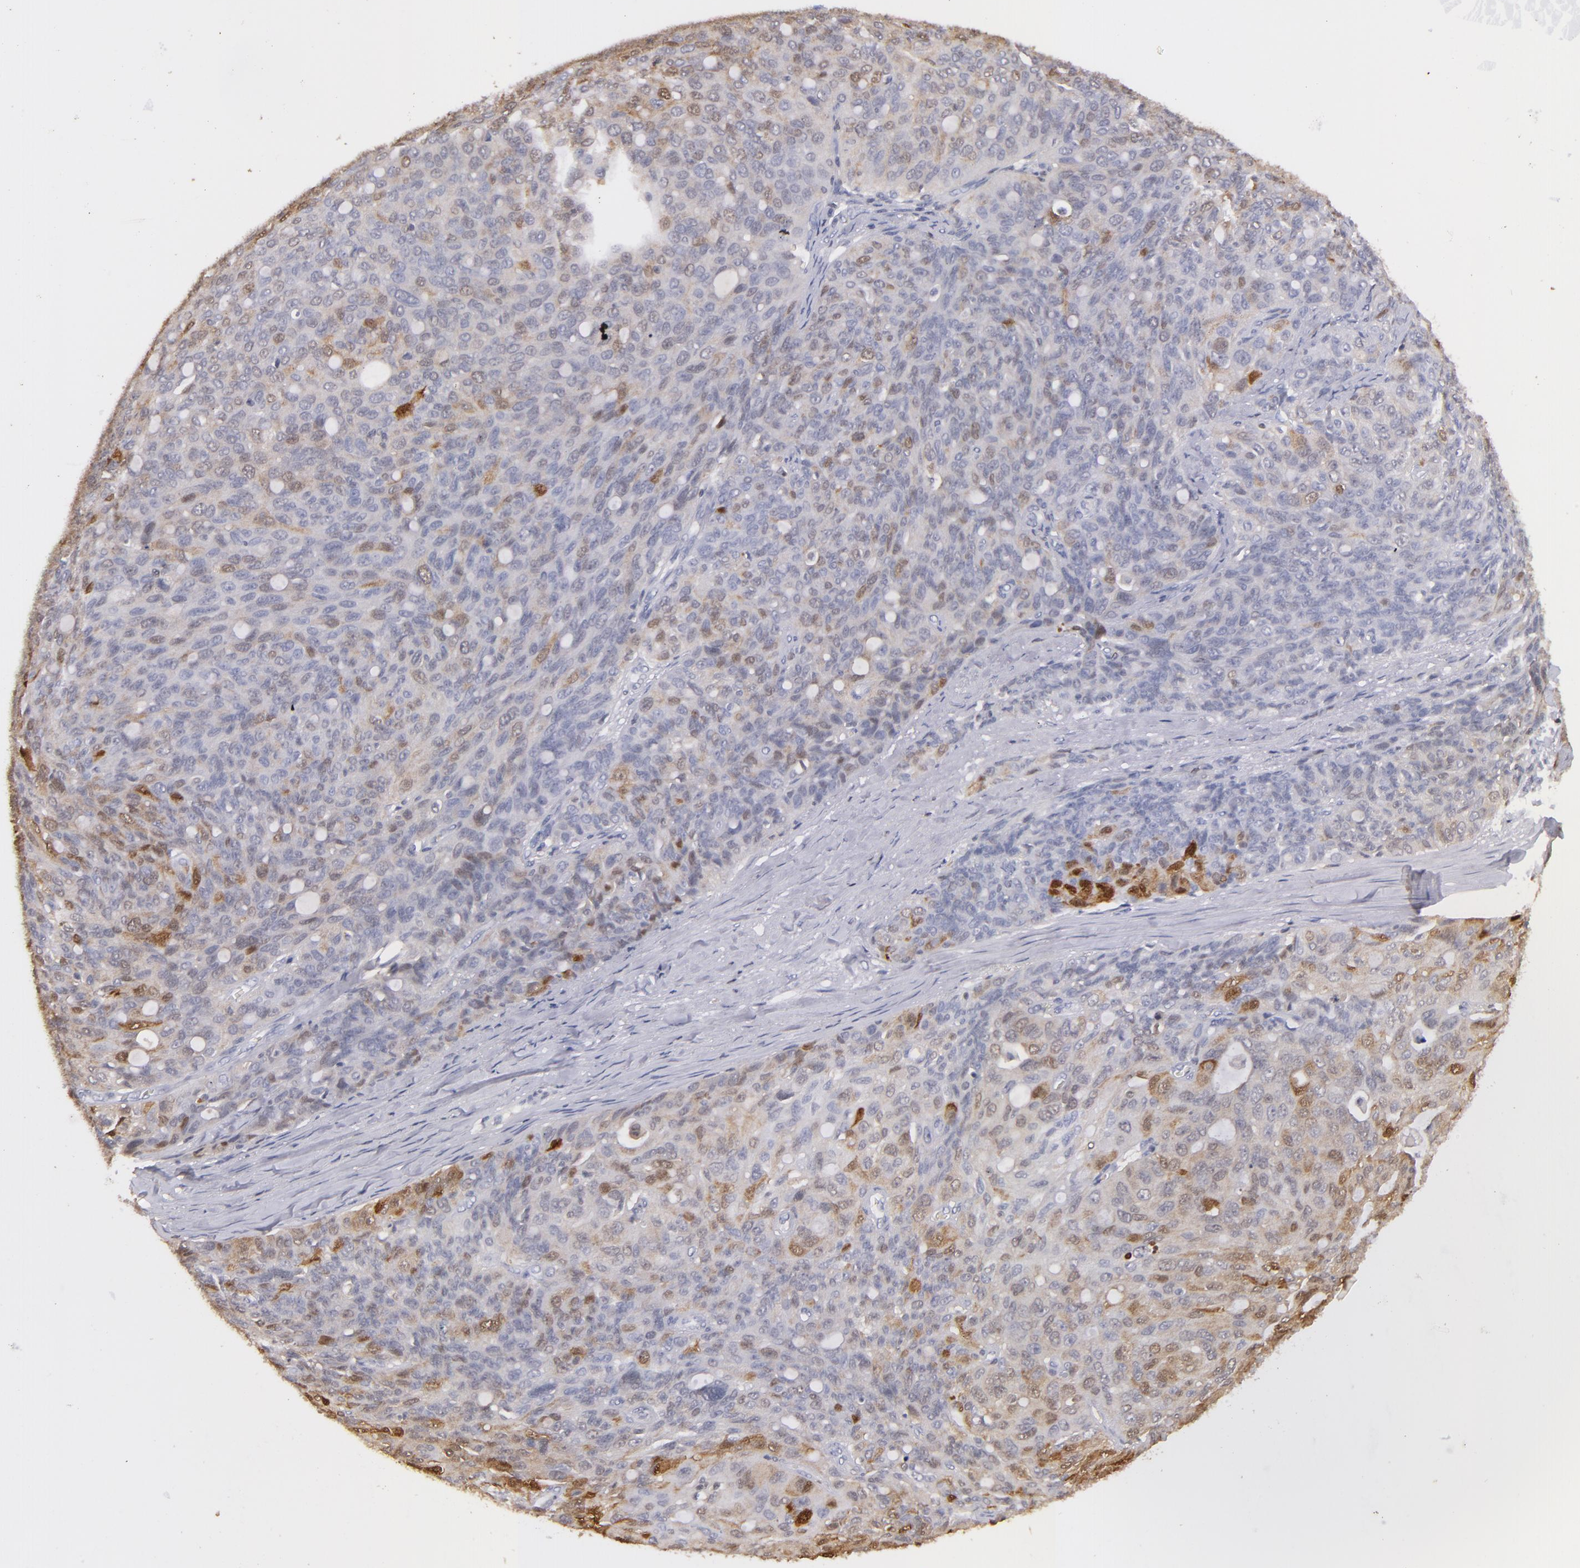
{"staining": {"intensity": "moderate", "quantity": "<25%", "location": "cytoplasmic/membranous,nuclear"}, "tissue": "ovarian cancer", "cell_type": "Tumor cells", "image_type": "cancer", "snomed": [{"axis": "morphology", "description": "Carcinoma, endometroid"}, {"axis": "topography", "description": "Ovary"}], "caption": "Tumor cells exhibit low levels of moderate cytoplasmic/membranous and nuclear staining in approximately <25% of cells in human ovarian endometroid carcinoma.", "gene": "S100A2", "patient": {"sex": "female", "age": 60}}